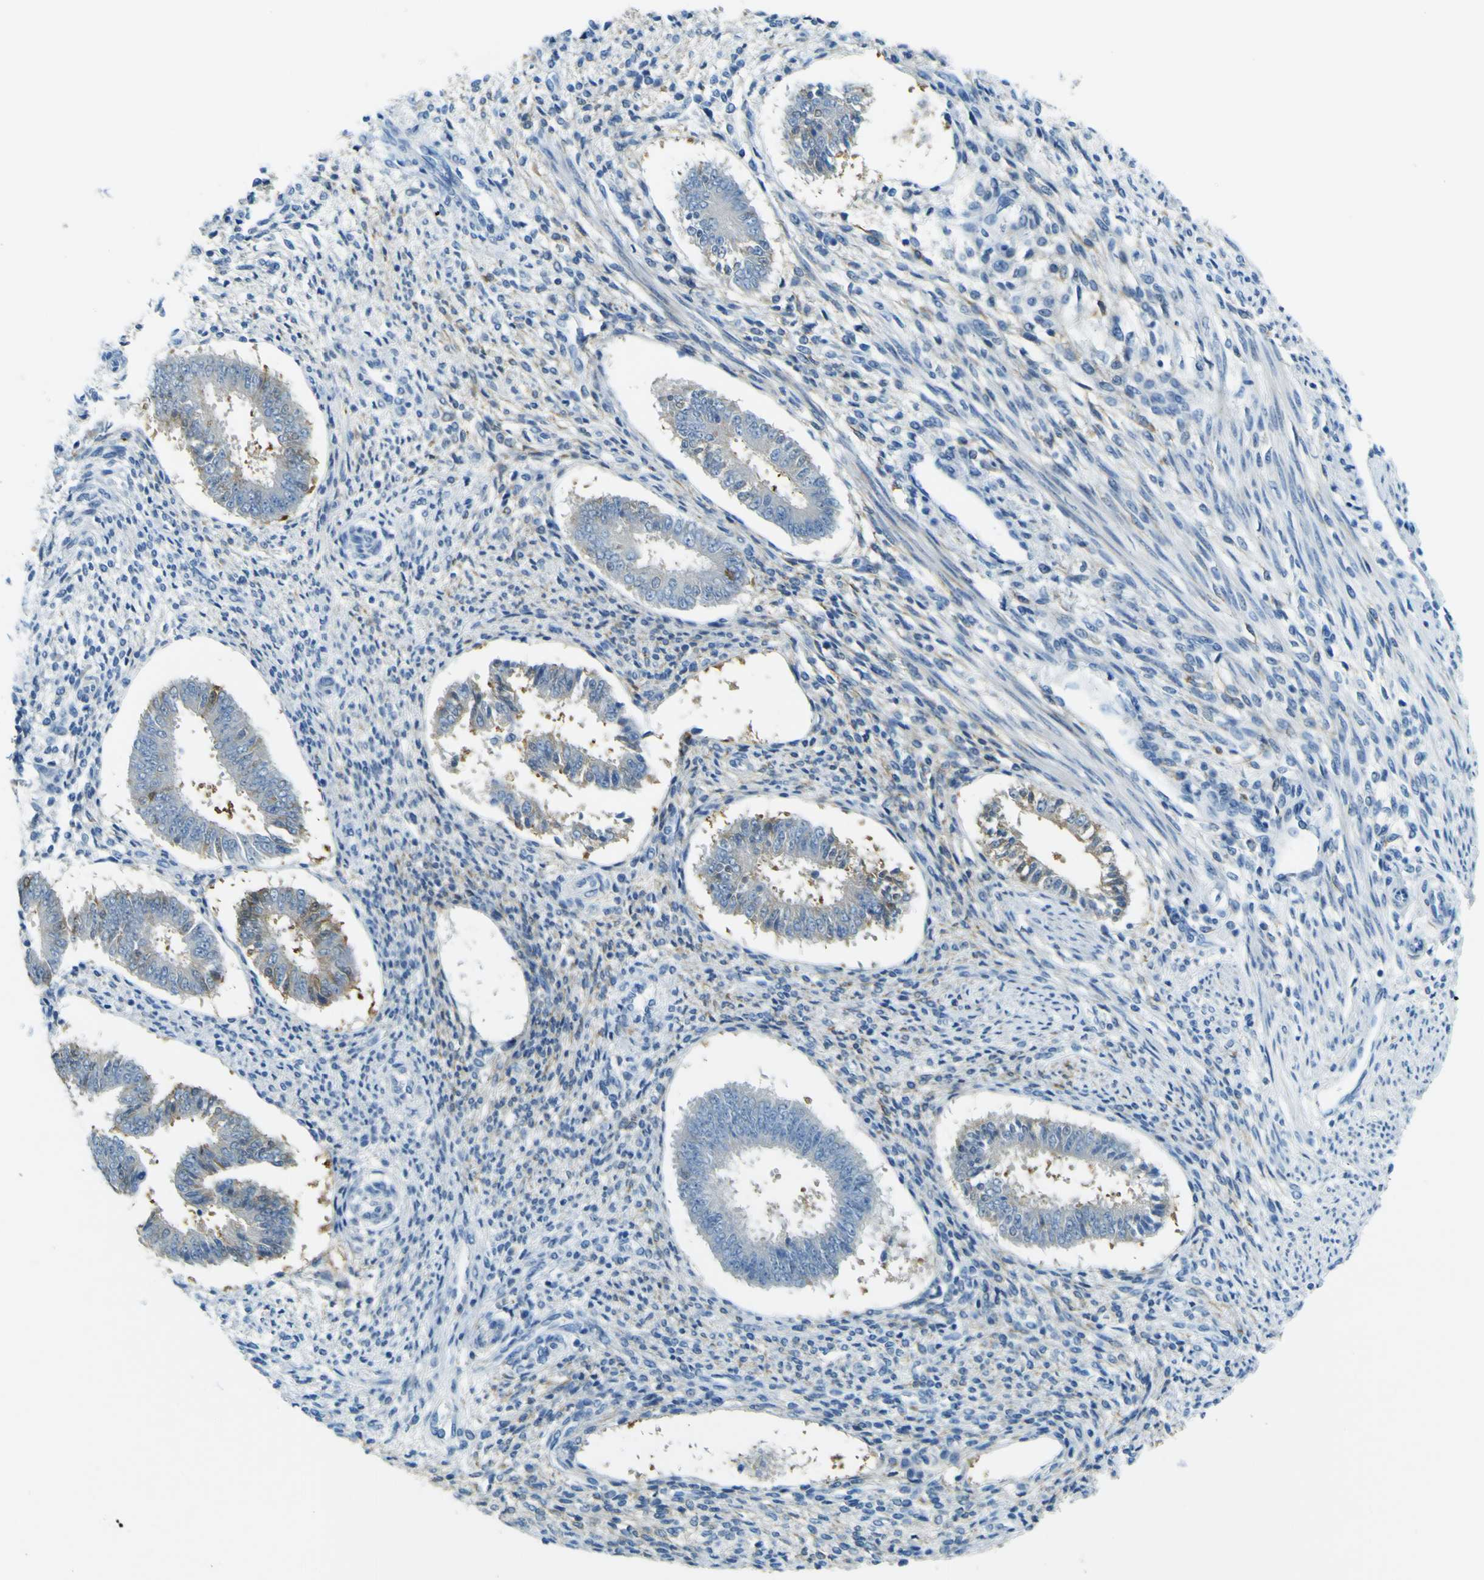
{"staining": {"intensity": "negative", "quantity": "none", "location": "none"}, "tissue": "endometrium", "cell_type": "Cells in endometrial stroma", "image_type": "normal", "snomed": [{"axis": "morphology", "description": "Normal tissue, NOS"}, {"axis": "topography", "description": "Endometrium"}], "caption": "Immunohistochemical staining of unremarkable human endometrium shows no significant staining in cells in endometrial stroma. (Stains: DAB (3,3'-diaminobenzidine) IHC with hematoxylin counter stain, Microscopy: brightfield microscopy at high magnification).", "gene": "SORCS1", "patient": {"sex": "female", "age": 35}}